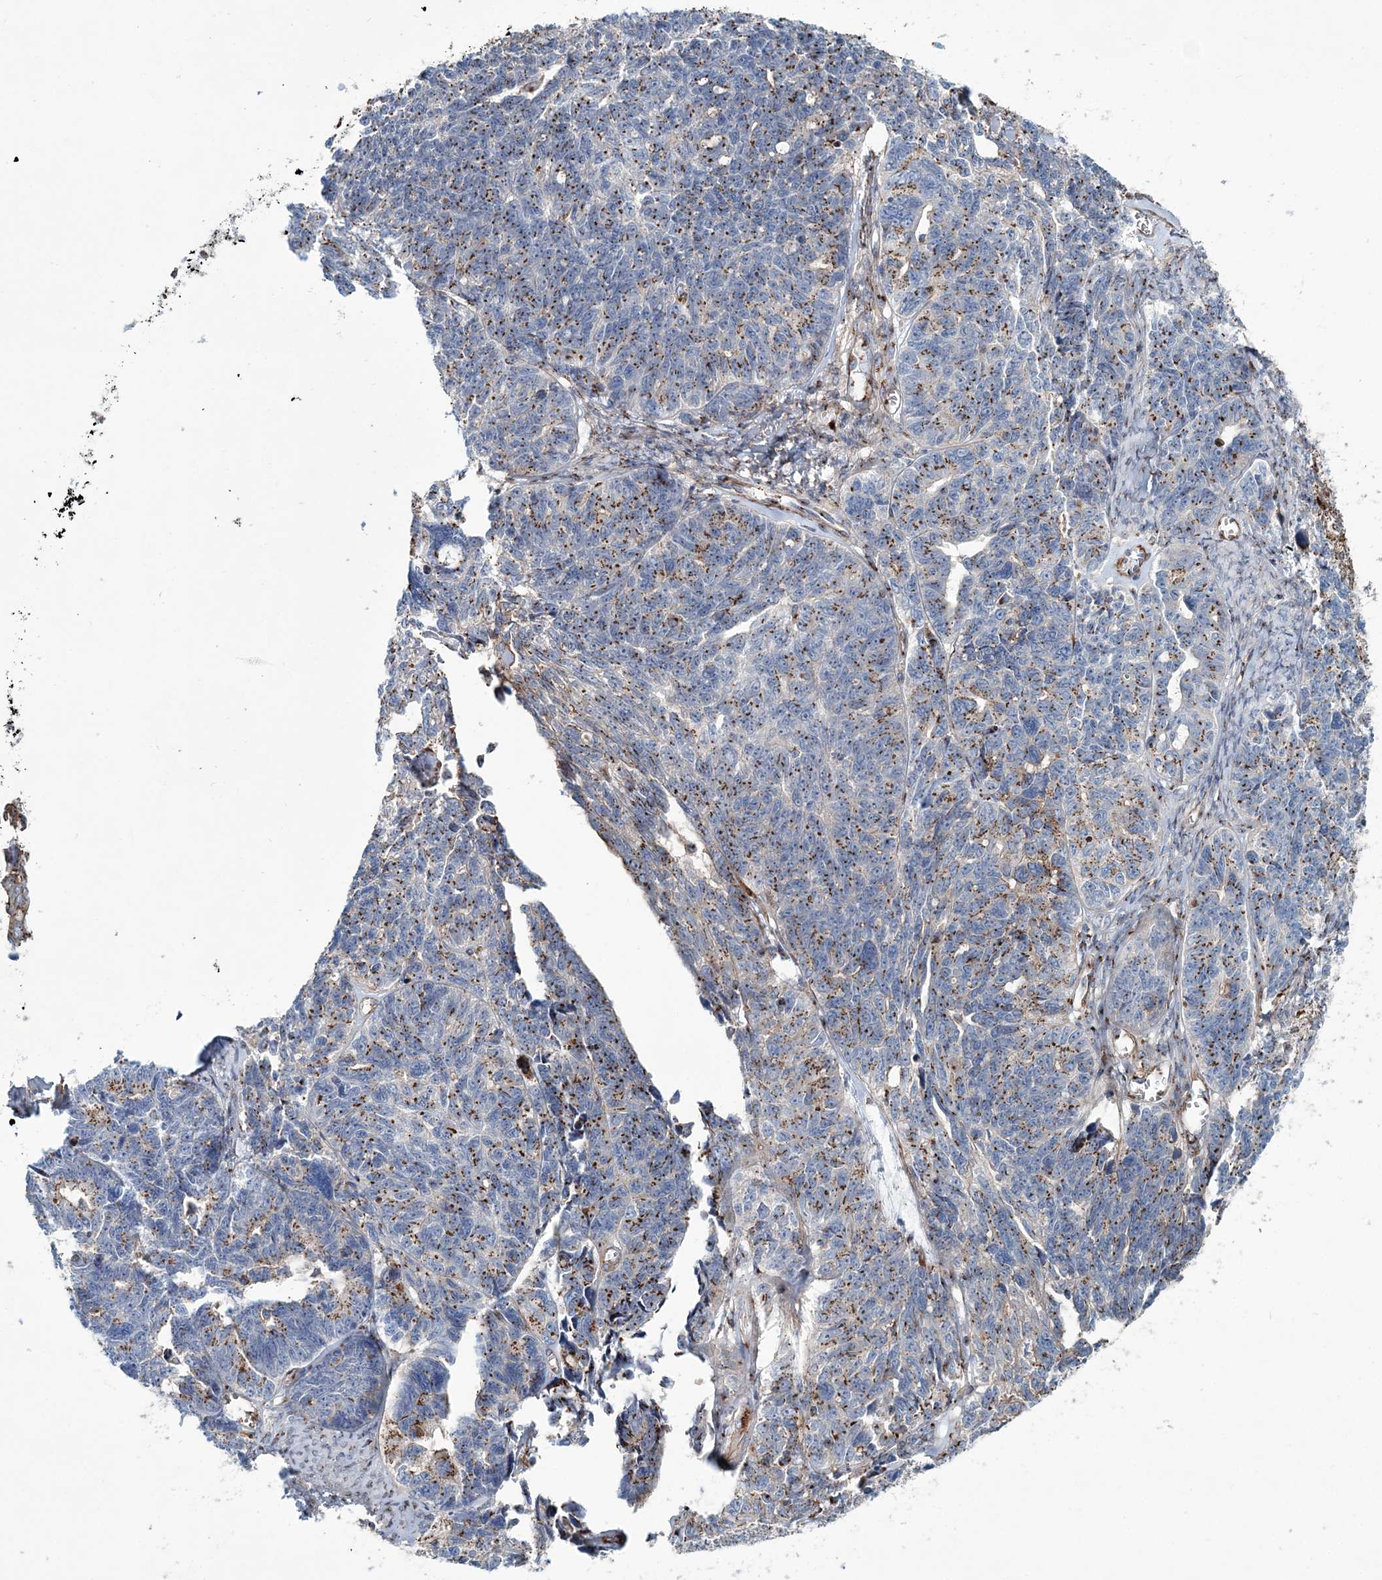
{"staining": {"intensity": "moderate", "quantity": ">75%", "location": "cytoplasmic/membranous"}, "tissue": "ovarian cancer", "cell_type": "Tumor cells", "image_type": "cancer", "snomed": [{"axis": "morphology", "description": "Cystadenocarcinoma, serous, NOS"}, {"axis": "topography", "description": "Ovary"}], "caption": "Immunohistochemical staining of serous cystadenocarcinoma (ovarian) exhibits medium levels of moderate cytoplasmic/membranous protein expression in about >75% of tumor cells.", "gene": "MAN1A2", "patient": {"sex": "female", "age": 79}}